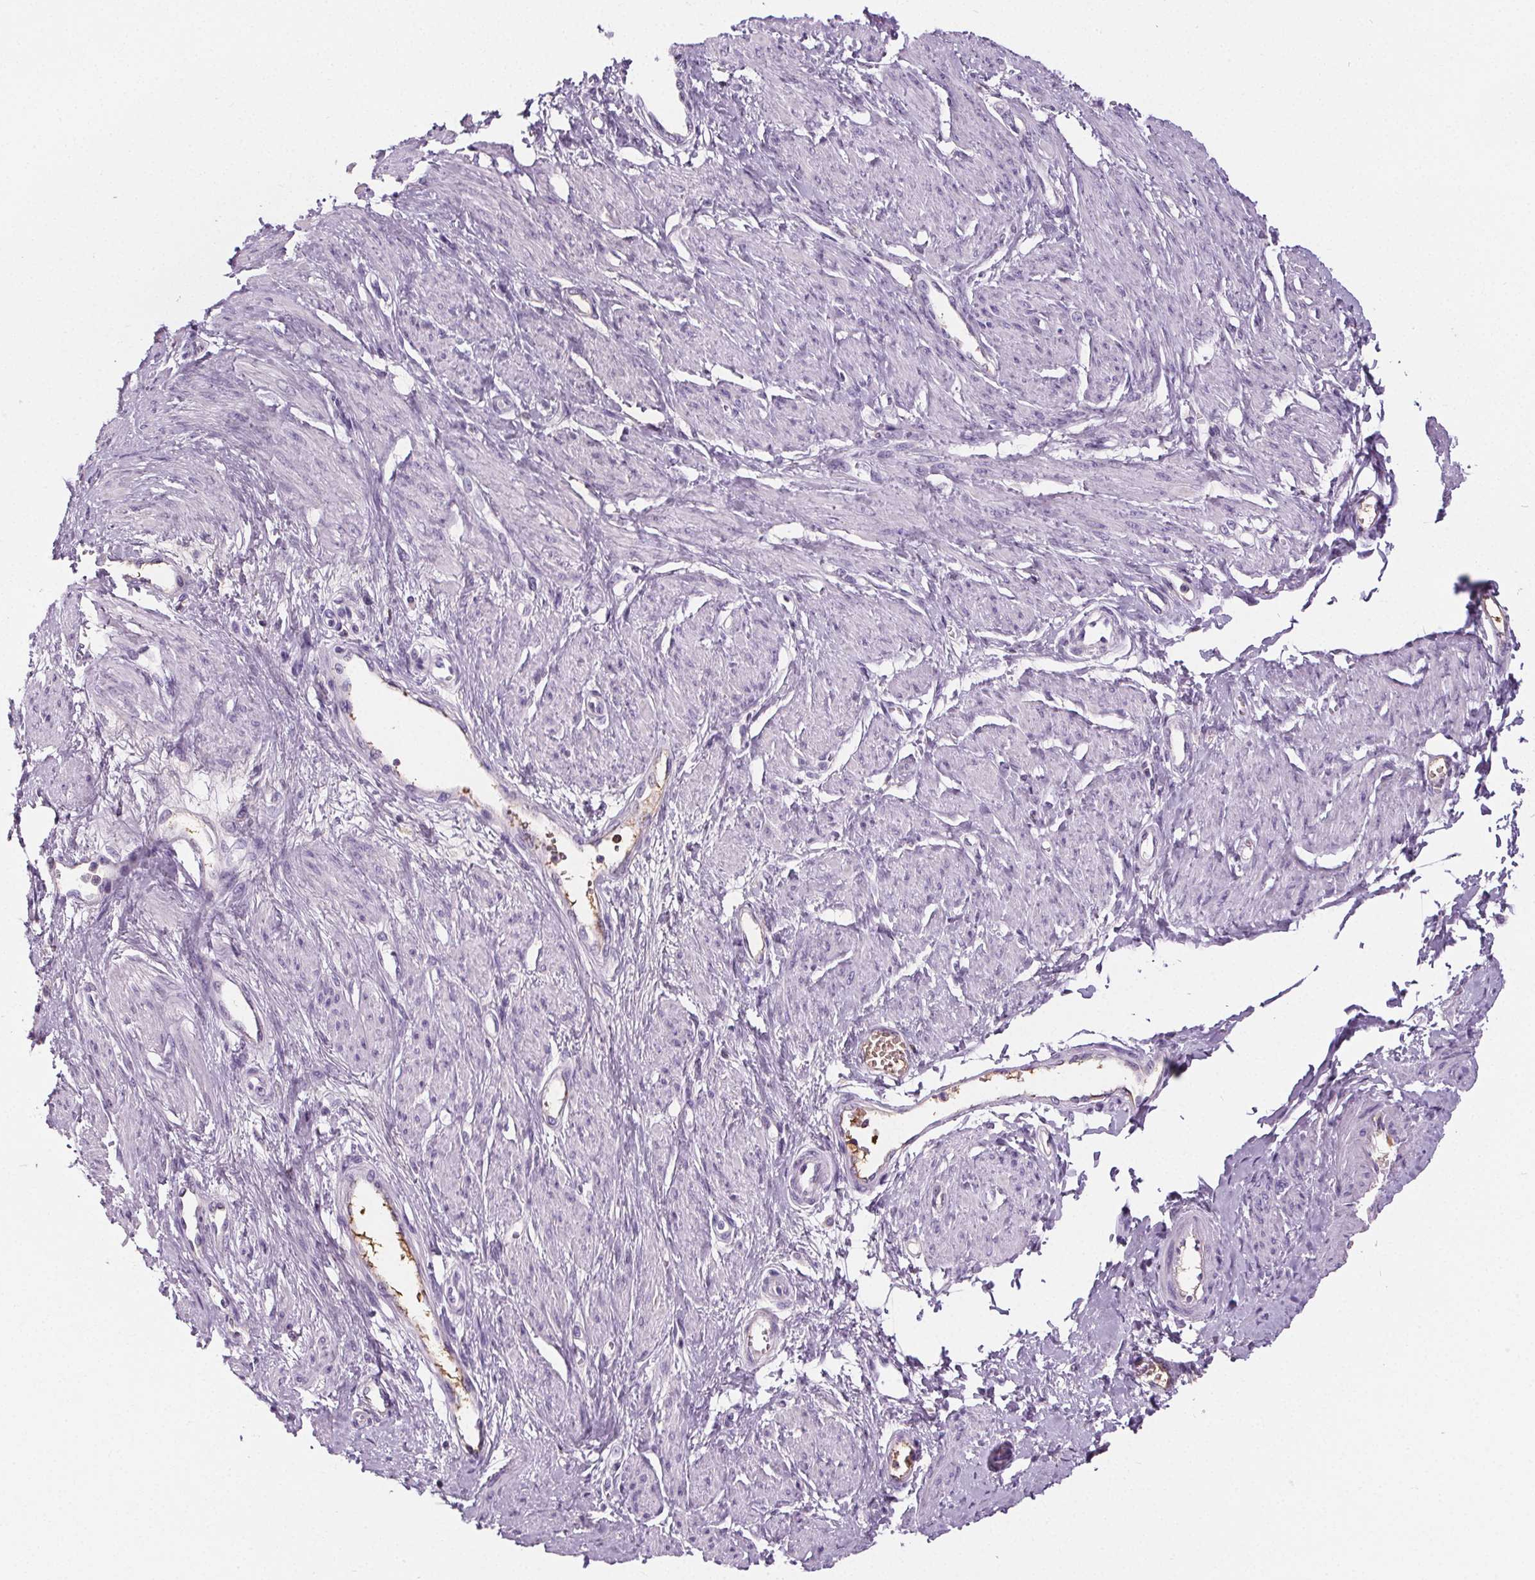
{"staining": {"intensity": "negative", "quantity": "none", "location": "none"}, "tissue": "smooth muscle", "cell_type": "Smooth muscle cells", "image_type": "normal", "snomed": [{"axis": "morphology", "description": "Normal tissue, NOS"}, {"axis": "topography", "description": "Smooth muscle"}, {"axis": "topography", "description": "Uterus"}], "caption": "High magnification brightfield microscopy of unremarkable smooth muscle stained with DAB (3,3'-diaminobenzidine) (brown) and counterstained with hematoxylin (blue): smooth muscle cells show no significant staining. The staining was performed using DAB to visualize the protein expression in brown, while the nuclei were stained in blue with hematoxylin (Magnification: 20x).", "gene": "CD5L", "patient": {"sex": "female", "age": 39}}